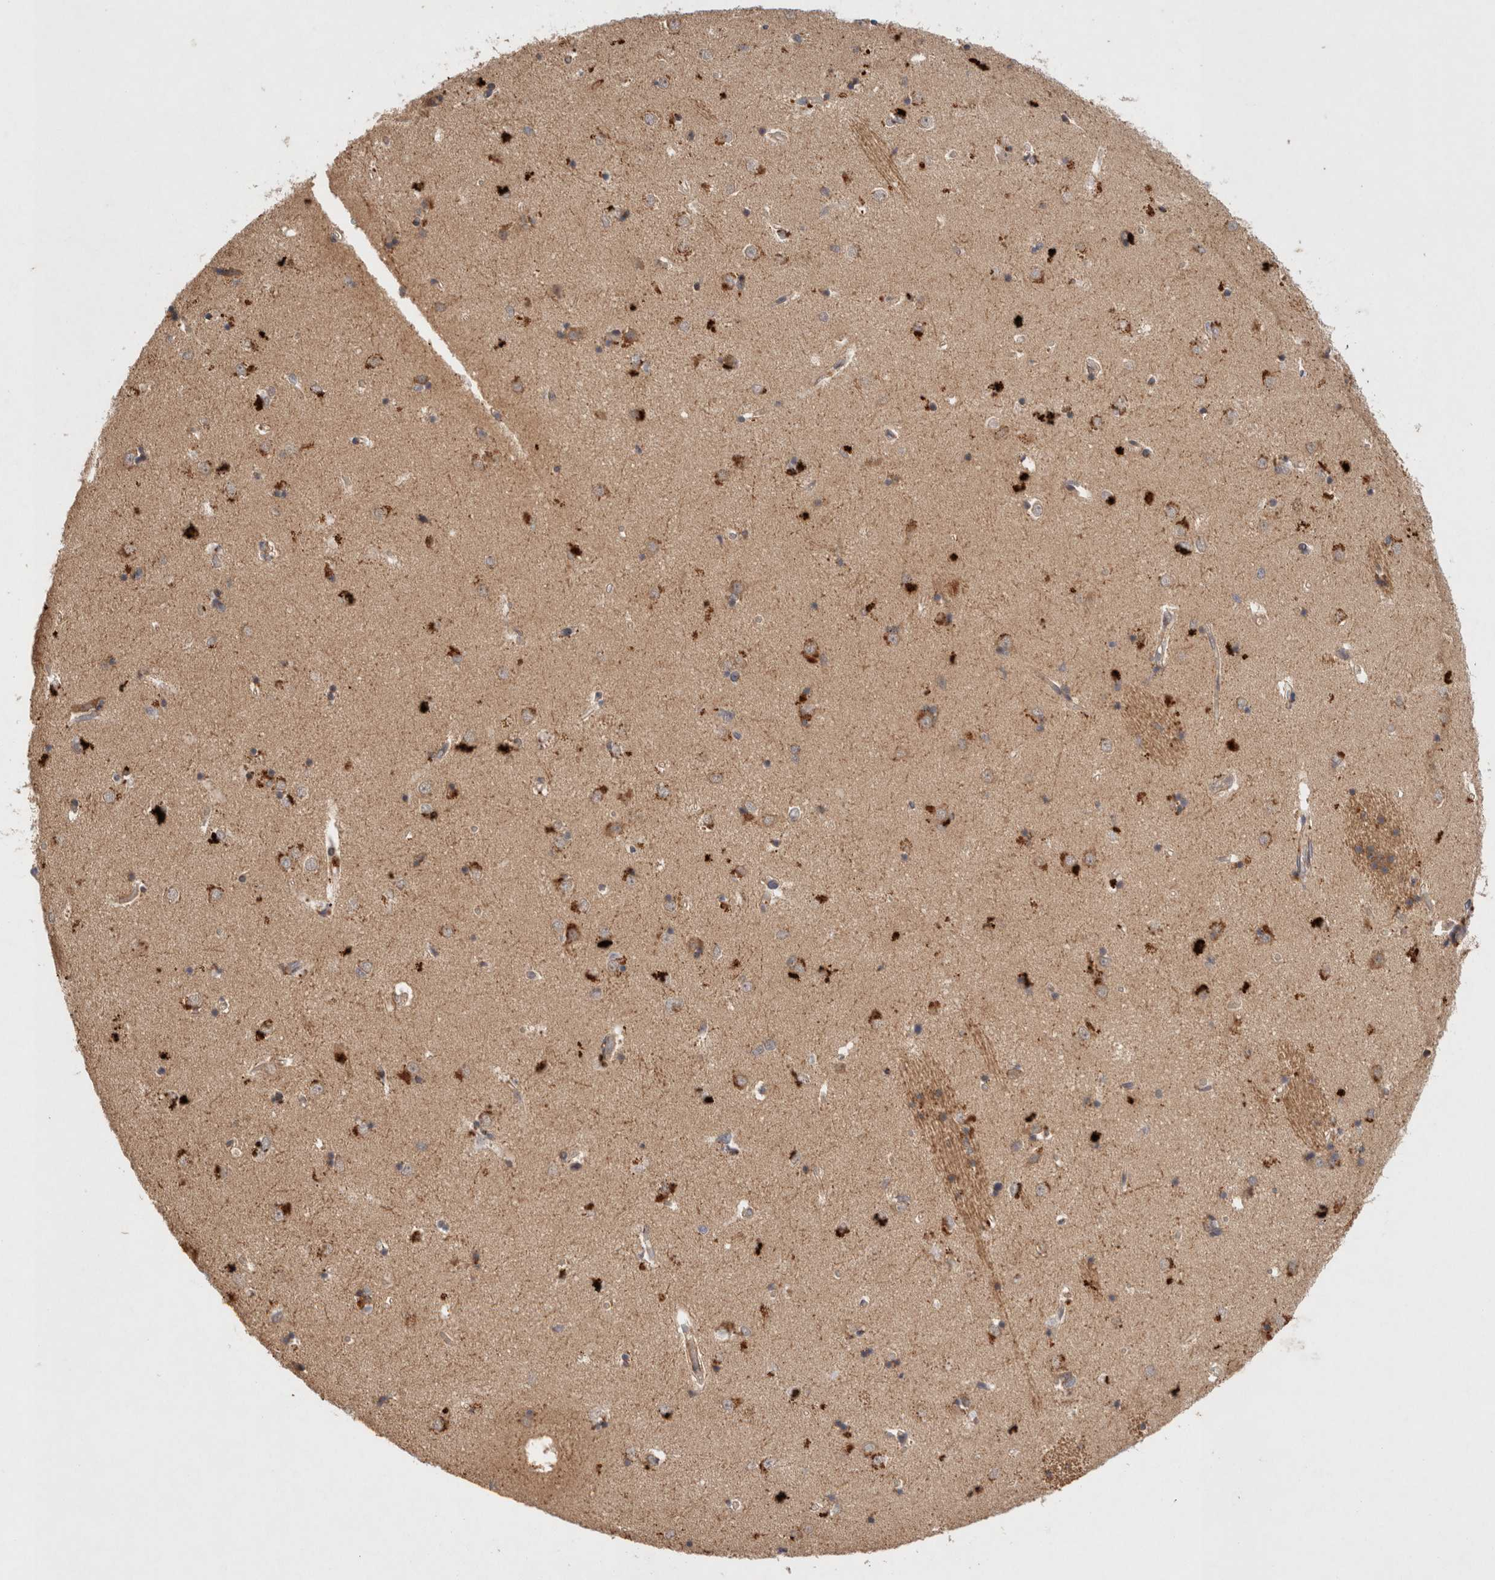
{"staining": {"intensity": "moderate", "quantity": ">75%", "location": "cytoplasmic/membranous"}, "tissue": "caudate", "cell_type": "Glial cells", "image_type": "normal", "snomed": [{"axis": "morphology", "description": "Normal tissue, NOS"}, {"axis": "topography", "description": "Lateral ventricle wall"}], "caption": "Immunohistochemistry image of benign caudate stained for a protein (brown), which displays medium levels of moderate cytoplasmic/membranous staining in approximately >75% of glial cells.", "gene": "KLHL20", "patient": {"sex": "male", "age": 45}}